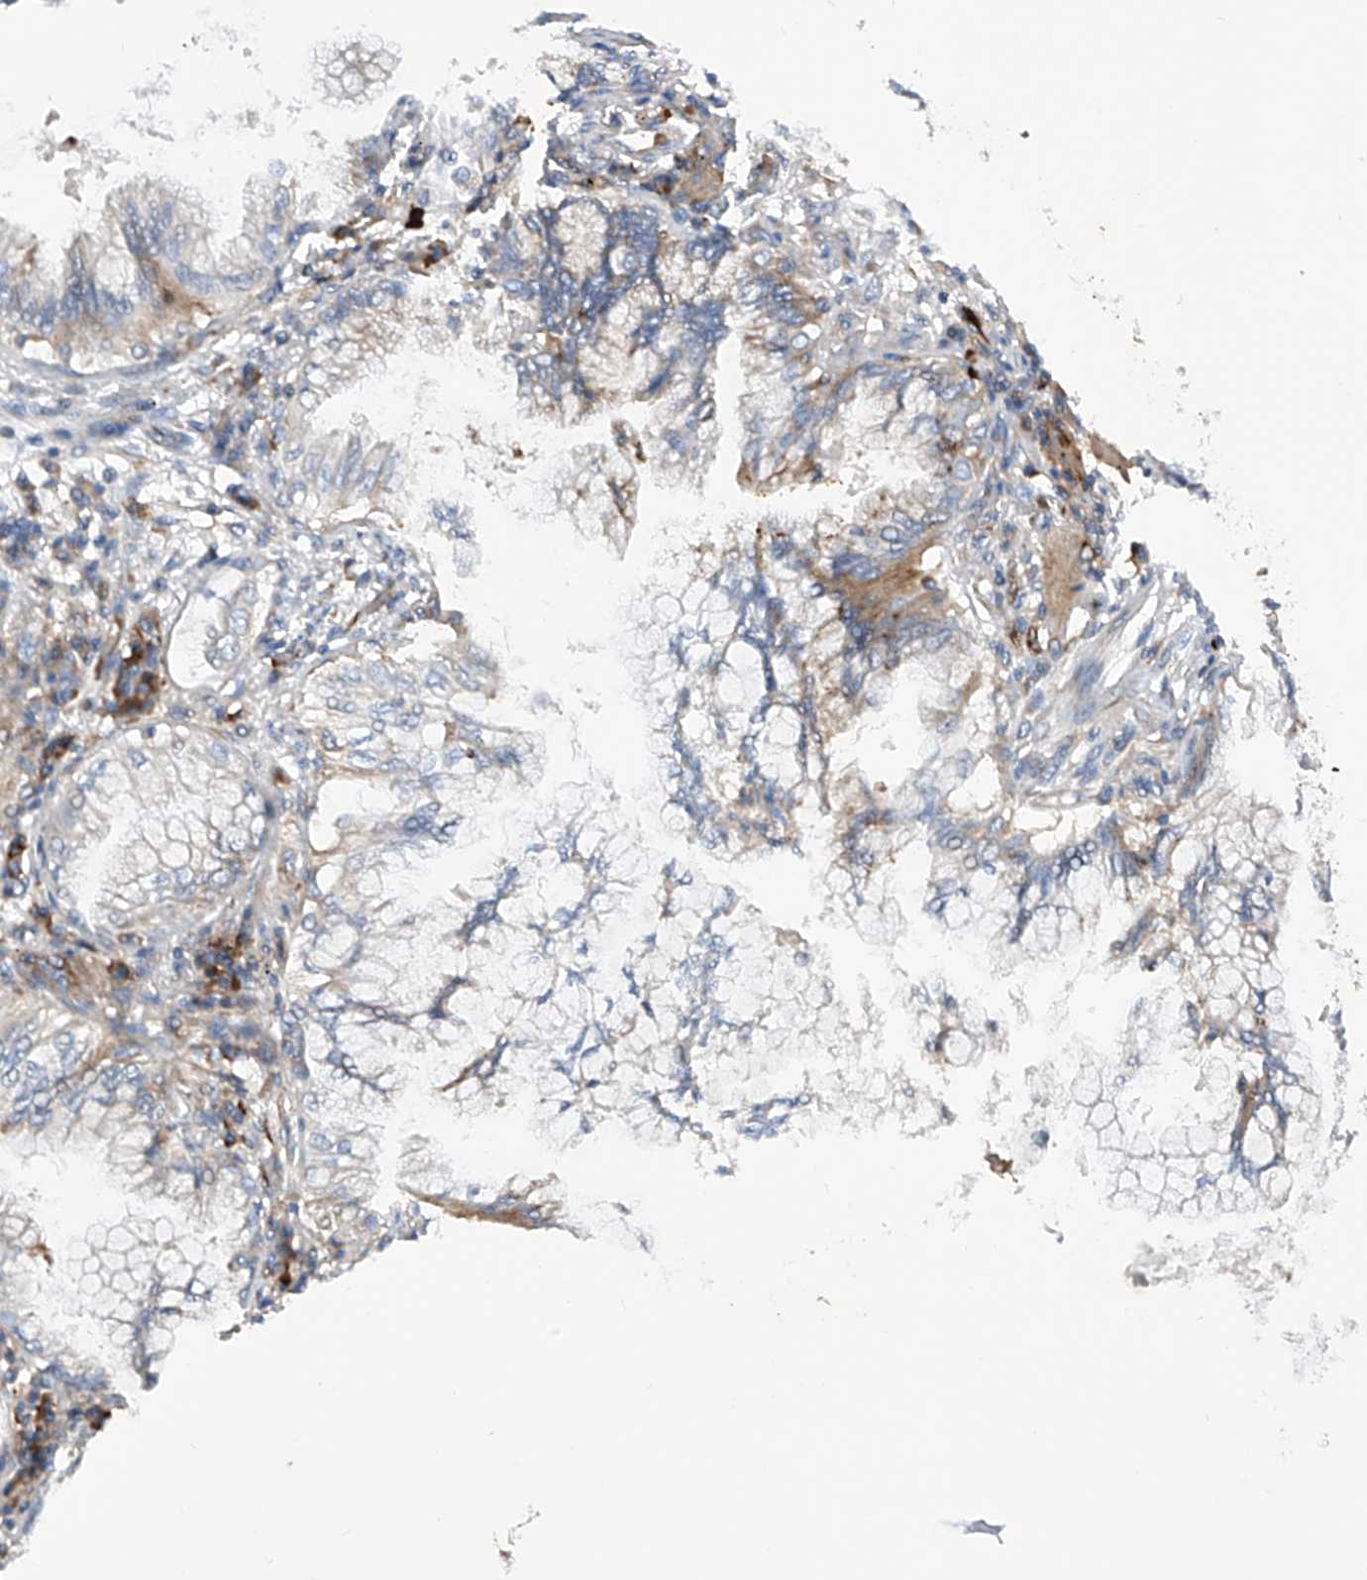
{"staining": {"intensity": "negative", "quantity": "none", "location": "none"}, "tissue": "lung cancer", "cell_type": "Tumor cells", "image_type": "cancer", "snomed": [{"axis": "morphology", "description": "Adenocarcinoma, NOS"}, {"axis": "topography", "description": "Lung"}], "caption": "The immunohistochemistry histopathology image has no significant staining in tumor cells of lung cancer (adenocarcinoma) tissue. (Brightfield microscopy of DAB immunohistochemistry (IHC) at high magnification).", "gene": "NFATC4", "patient": {"sex": "female", "age": 70}}